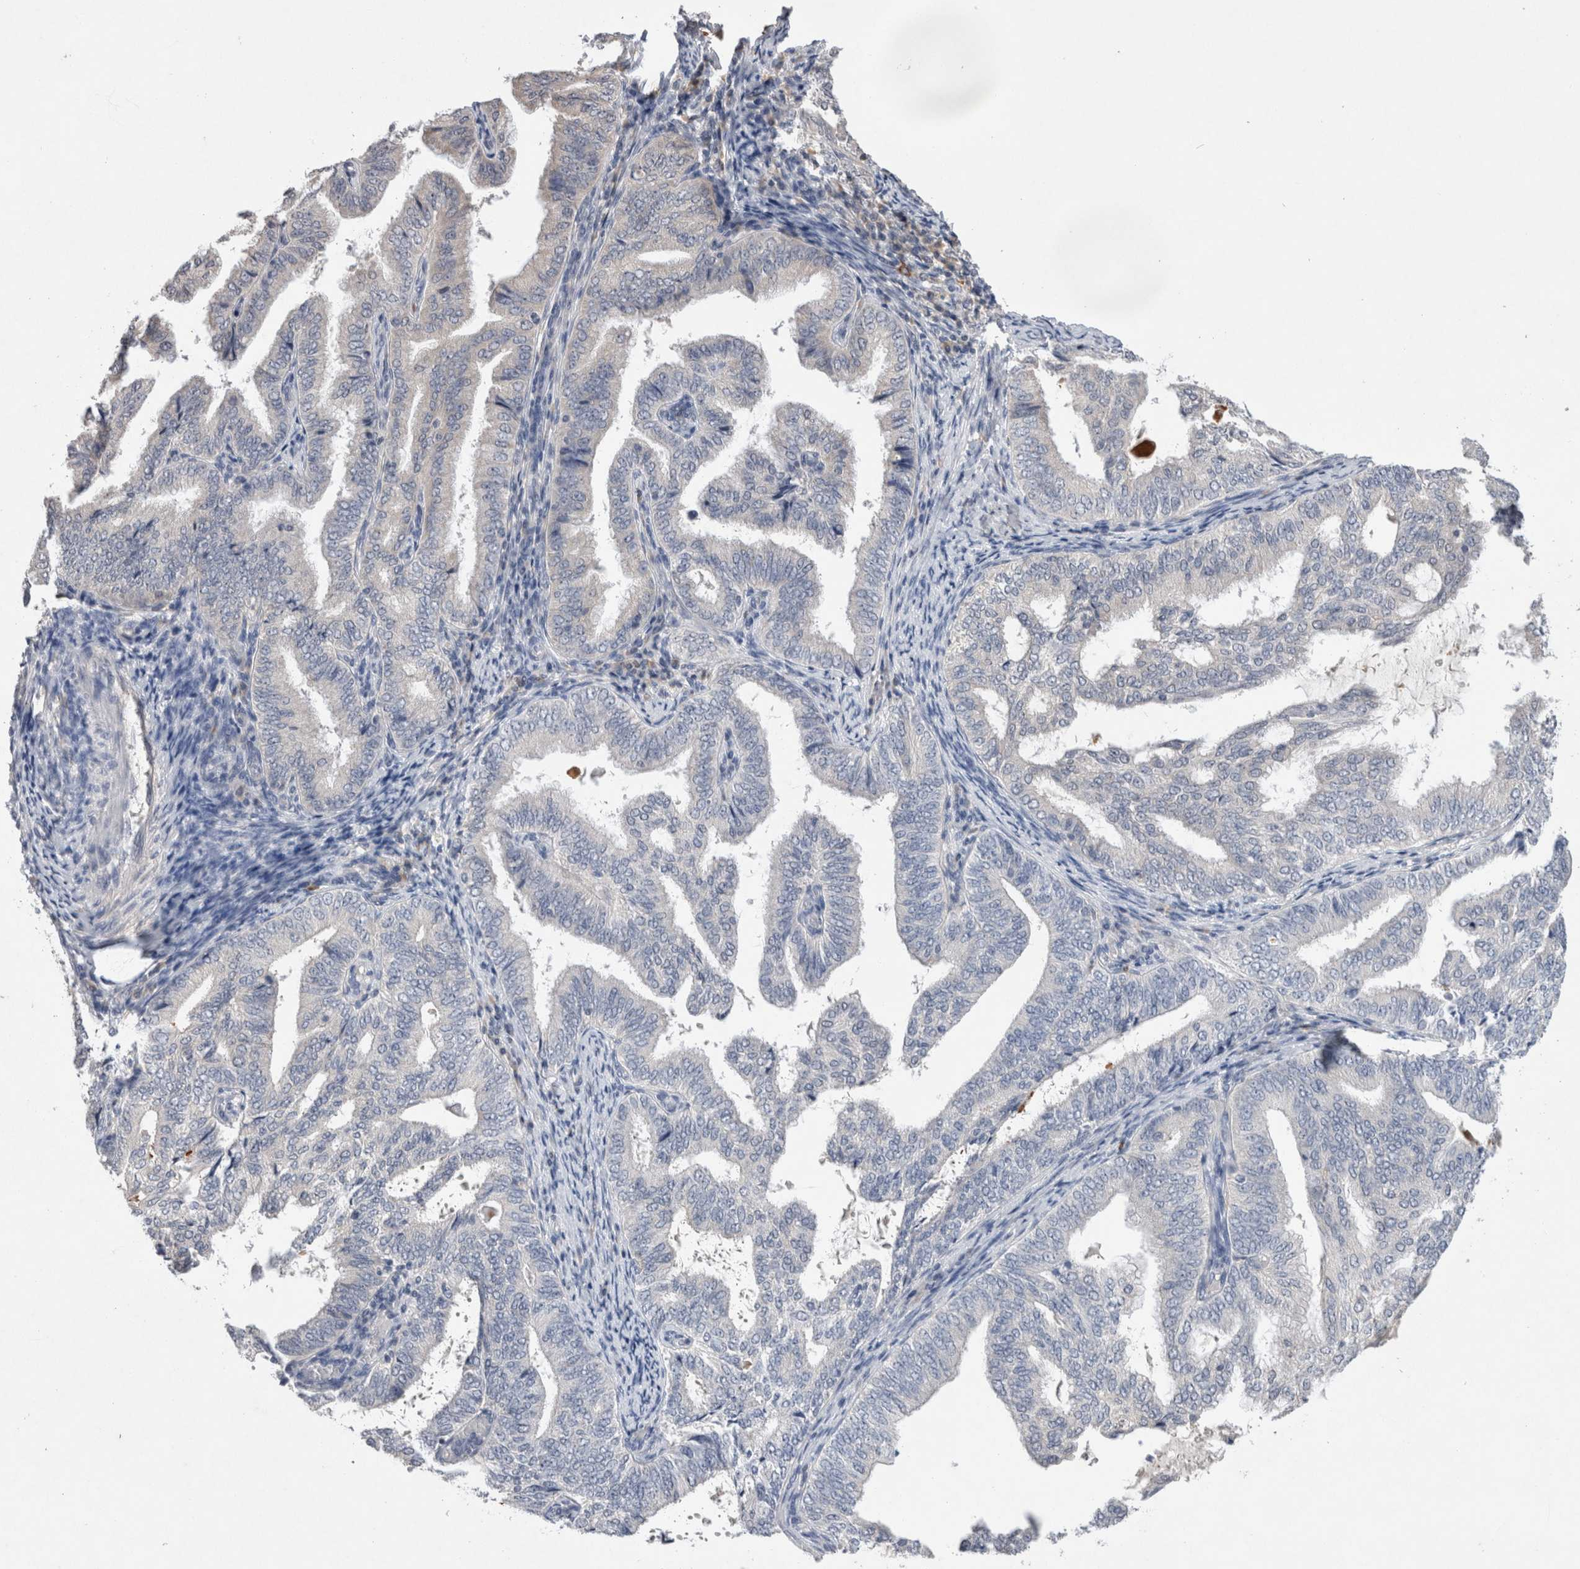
{"staining": {"intensity": "negative", "quantity": "none", "location": "none"}, "tissue": "endometrial cancer", "cell_type": "Tumor cells", "image_type": "cancer", "snomed": [{"axis": "morphology", "description": "Adenocarcinoma, NOS"}, {"axis": "topography", "description": "Endometrium"}], "caption": "A high-resolution histopathology image shows IHC staining of endometrial adenocarcinoma, which demonstrates no significant positivity in tumor cells.", "gene": "VSIG4", "patient": {"sex": "female", "age": 58}}